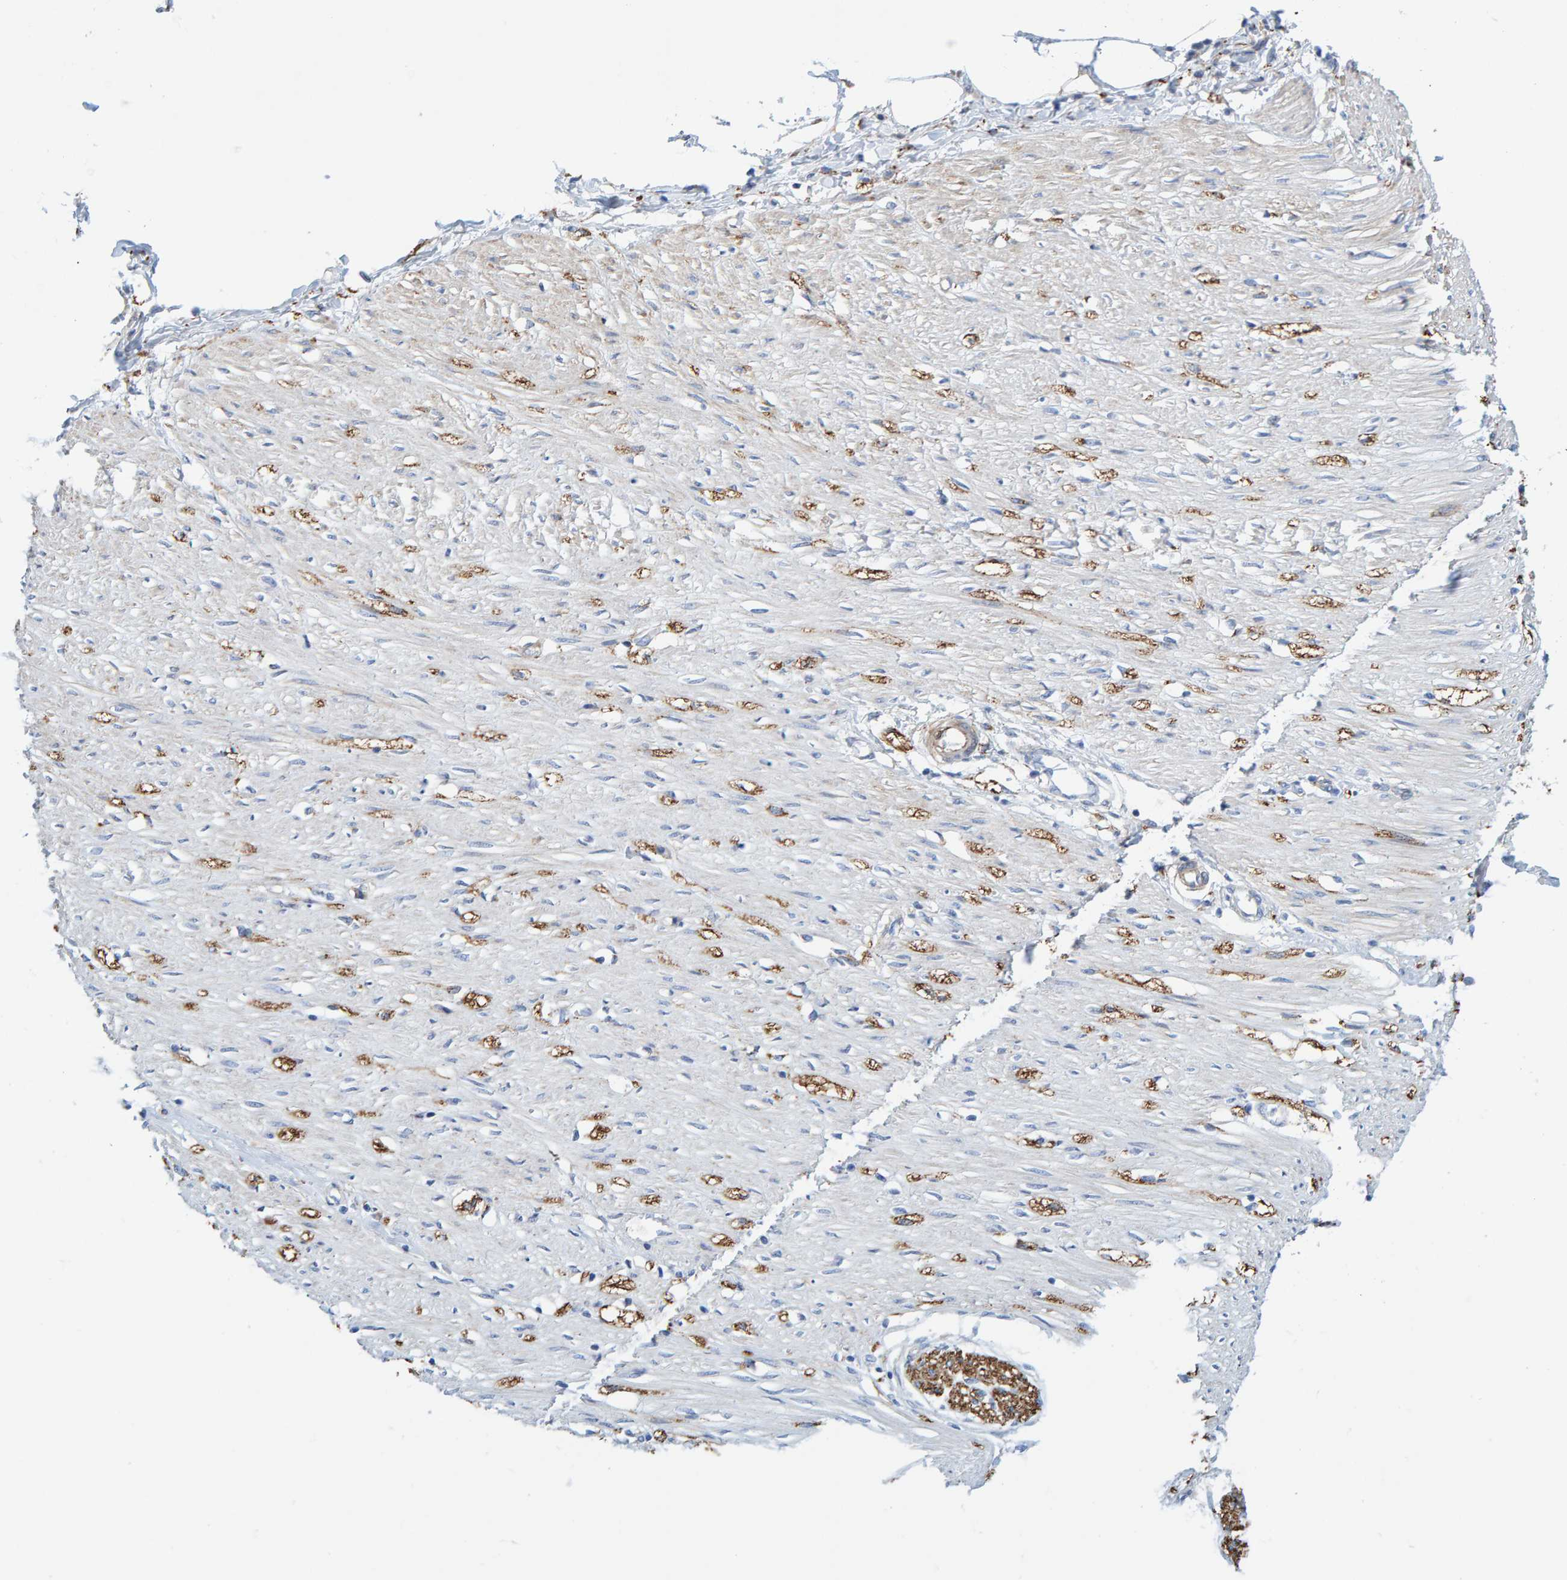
{"staining": {"intensity": "negative", "quantity": "none", "location": "none"}, "tissue": "adipose tissue", "cell_type": "Adipocytes", "image_type": "normal", "snomed": [{"axis": "morphology", "description": "Normal tissue, NOS"}, {"axis": "morphology", "description": "Adenocarcinoma, NOS"}, {"axis": "topography", "description": "Colon"}, {"axis": "topography", "description": "Peripheral nerve tissue"}], "caption": "Immunohistochemical staining of unremarkable adipose tissue displays no significant expression in adipocytes. (Brightfield microscopy of DAB IHC at high magnification).", "gene": "MAP1B", "patient": {"sex": "male", "age": 14}}